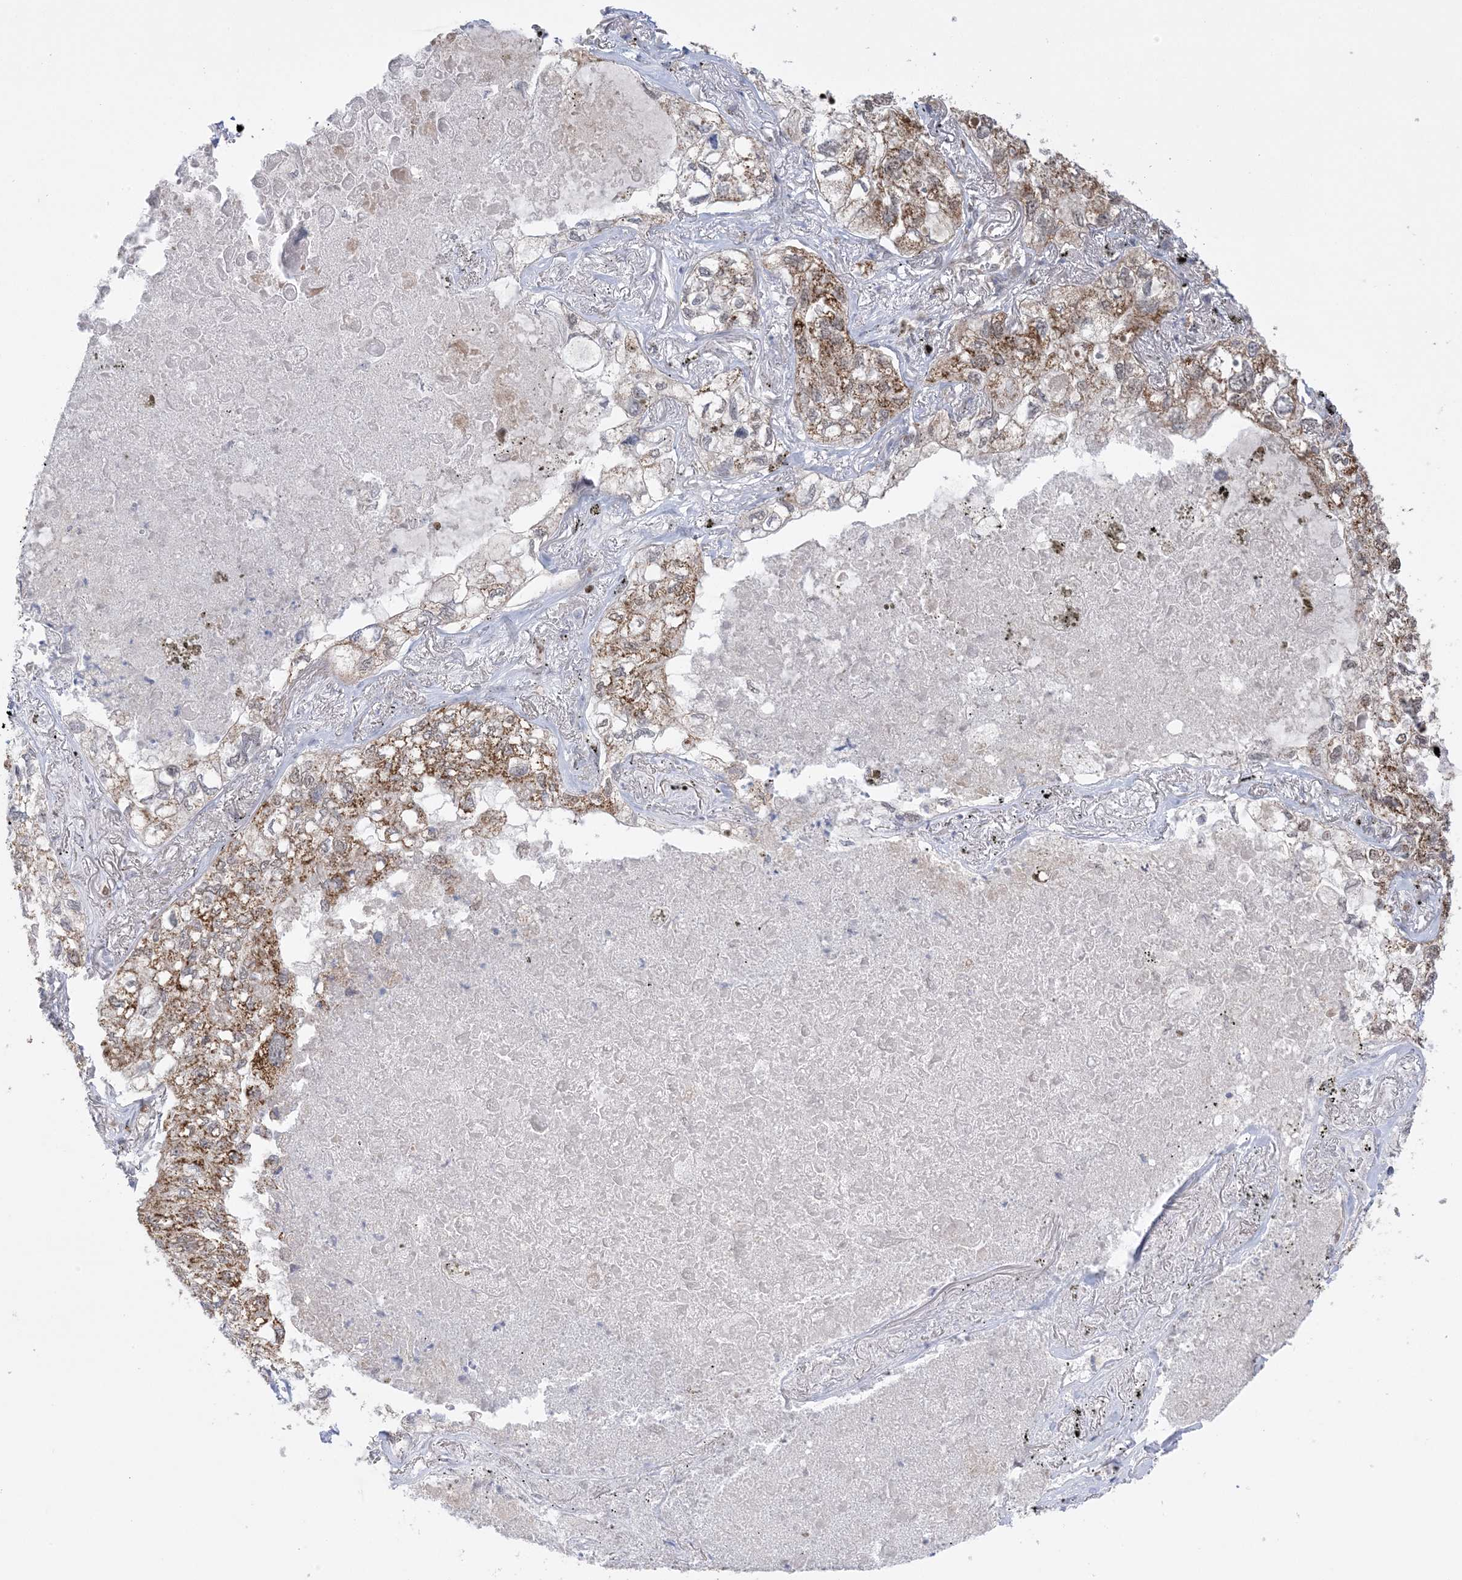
{"staining": {"intensity": "moderate", "quantity": ">75%", "location": "cytoplasmic/membranous"}, "tissue": "lung cancer", "cell_type": "Tumor cells", "image_type": "cancer", "snomed": [{"axis": "morphology", "description": "Adenocarcinoma, NOS"}, {"axis": "topography", "description": "Lung"}], "caption": "Moderate cytoplasmic/membranous positivity for a protein is present in approximately >75% of tumor cells of adenocarcinoma (lung) using IHC.", "gene": "TRMT10C", "patient": {"sex": "male", "age": 65}}